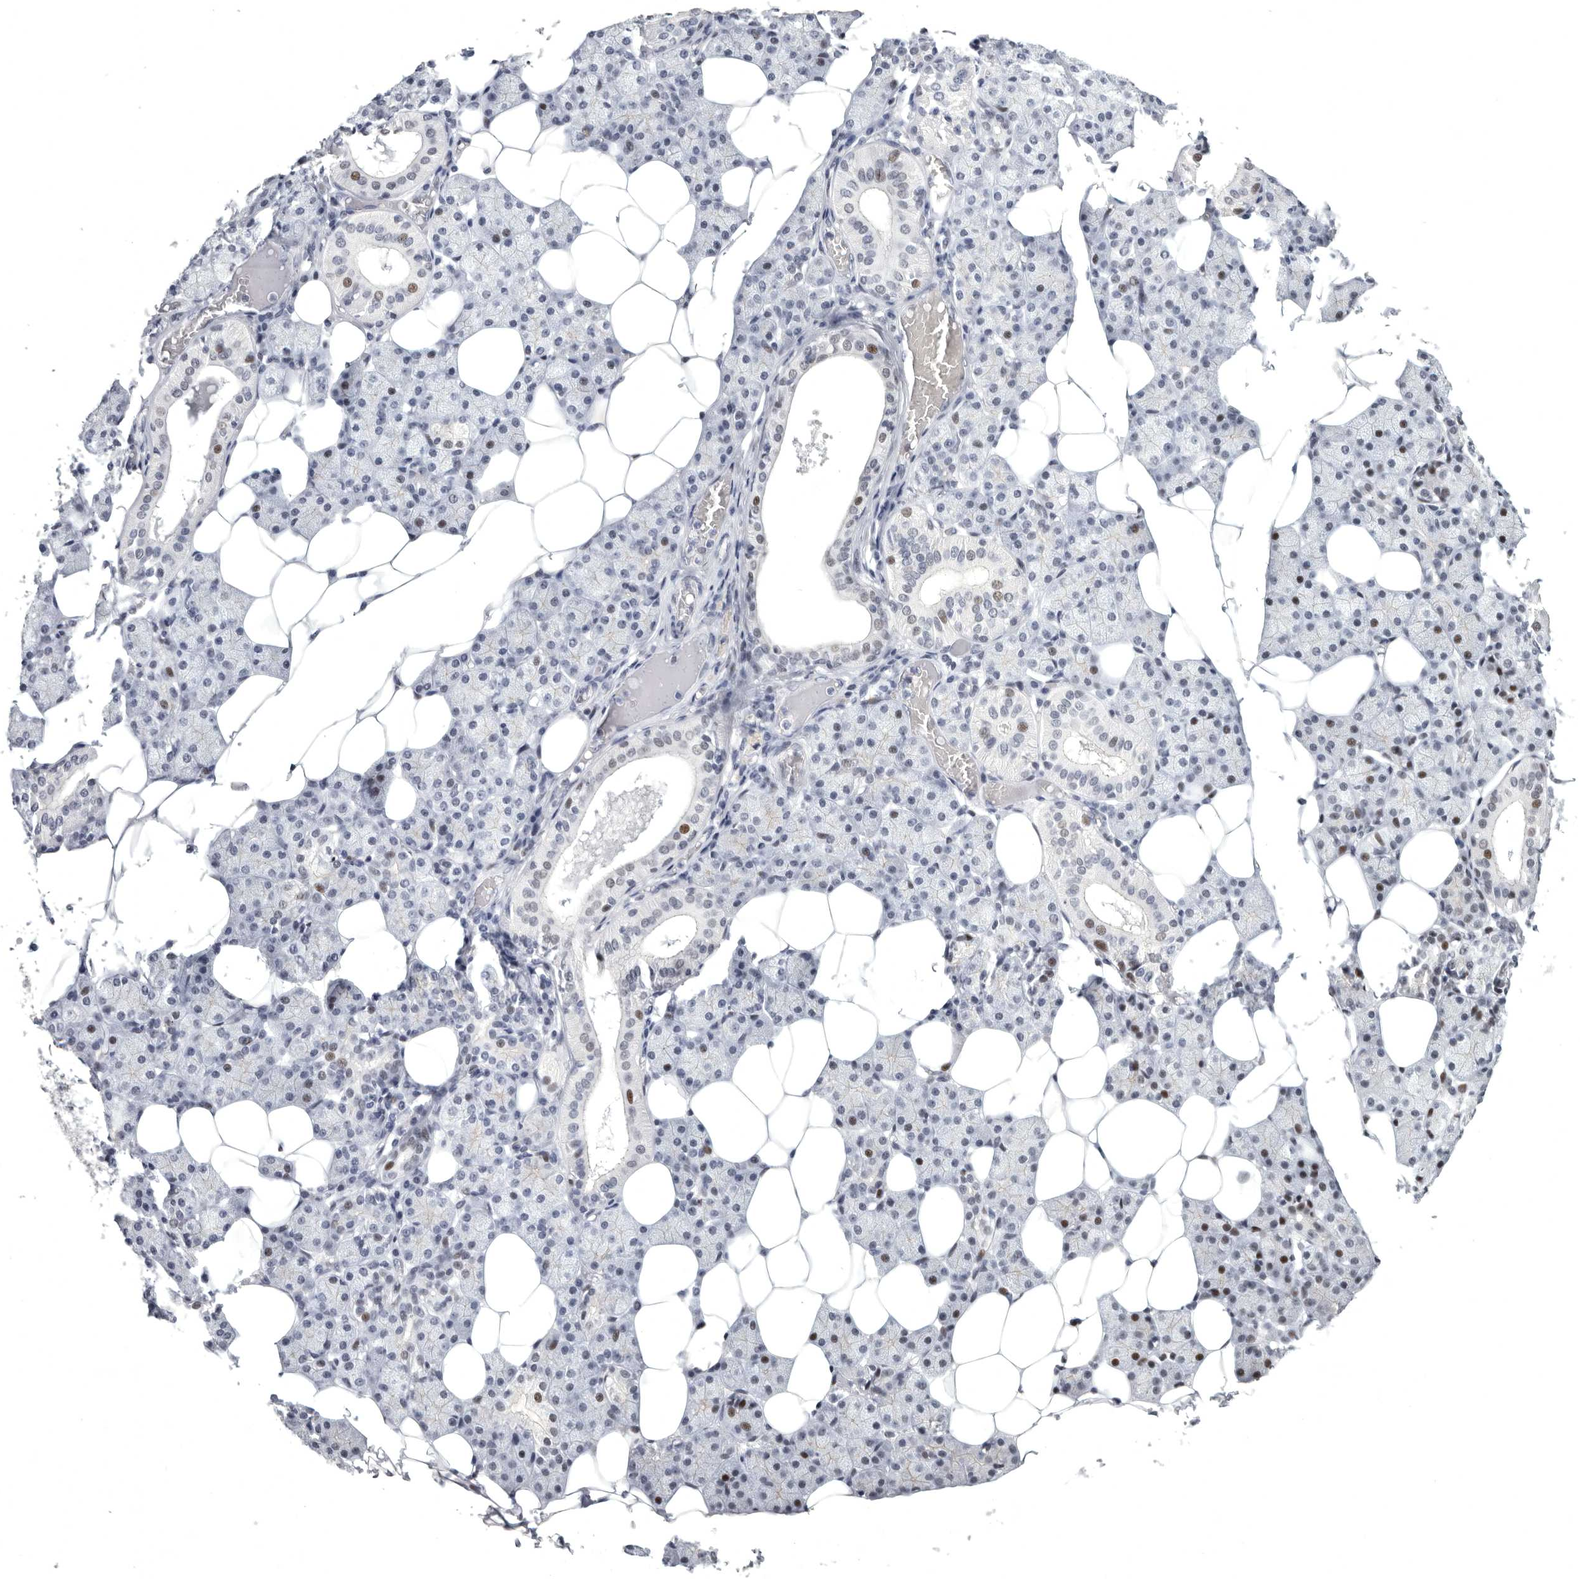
{"staining": {"intensity": "moderate", "quantity": "<25%", "location": "nuclear"}, "tissue": "salivary gland", "cell_type": "Glandular cells", "image_type": "normal", "snomed": [{"axis": "morphology", "description": "Normal tissue, NOS"}, {"axis": "topography", "description": "Salivary gland"}], "caption": "This micrograph shows immunohistochemistry (IHC) staining of unremarkable human salivary gland, with low moderate nuclear staining in about <25% of glandular cells.", "gene": "WRAP73", "patient": {"sex": "female", "age": 33}}